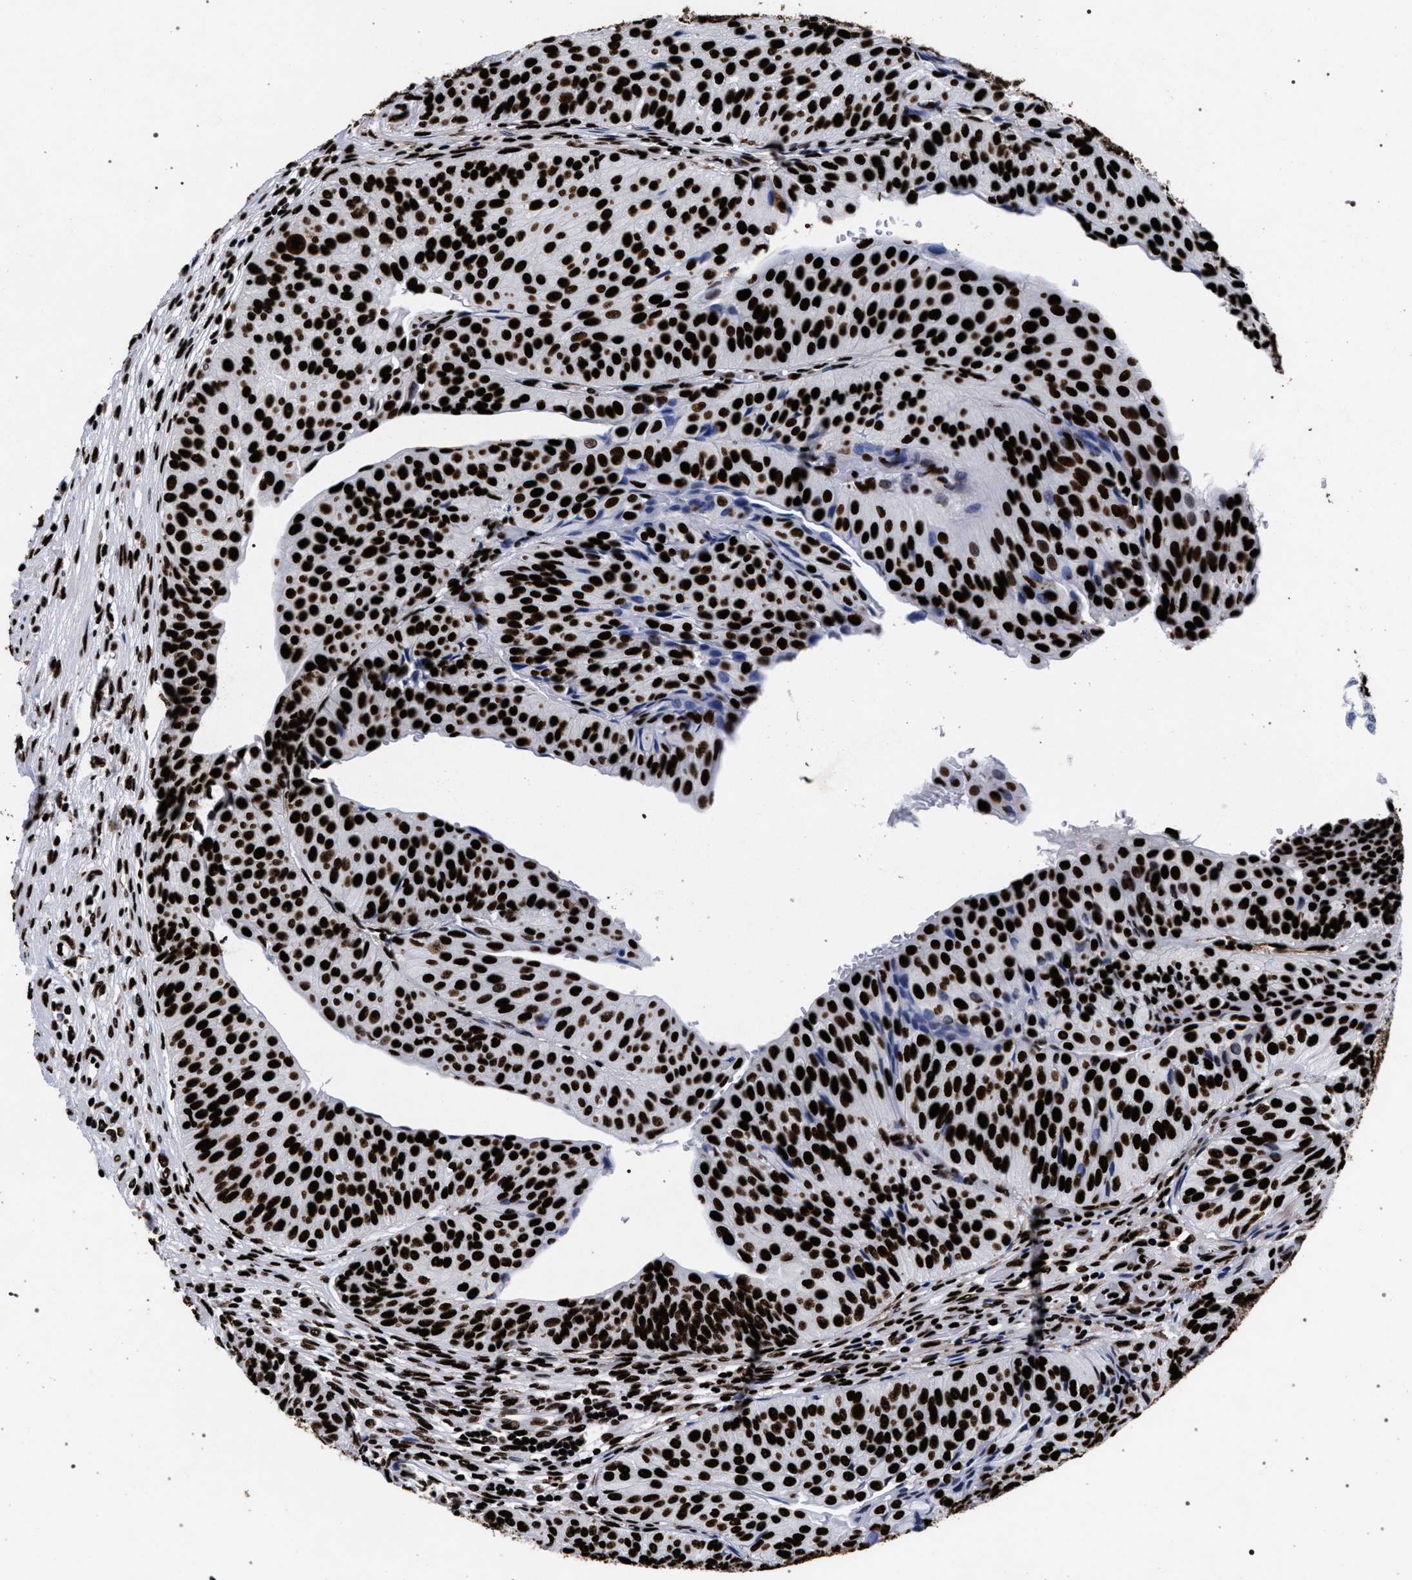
{"staining": {"intensity": "strong", "quantity": "25%-75%", "location": "nuclear"}, "tissue": "urothelial cancer", "cell_type": "Tumor cells", "image_type": "cancer", "snomed": [{"axis": "morphology", "description": "Urothelial carcinoma, Low grade"}, {"axis": "topography", "description": "Urinary bladder"}], "caption": "Immunohistochemistry of human urothelial cancer shows high levels of strong nuclear positivity in approximately 25%-75% of tumor cells. (DAB (3,3'-diaminobenzidine) IHC with brightfield microscopy, high magnification).", "gene": "HNRNPA1", "patient": {"sex": "male", "age": 67}}